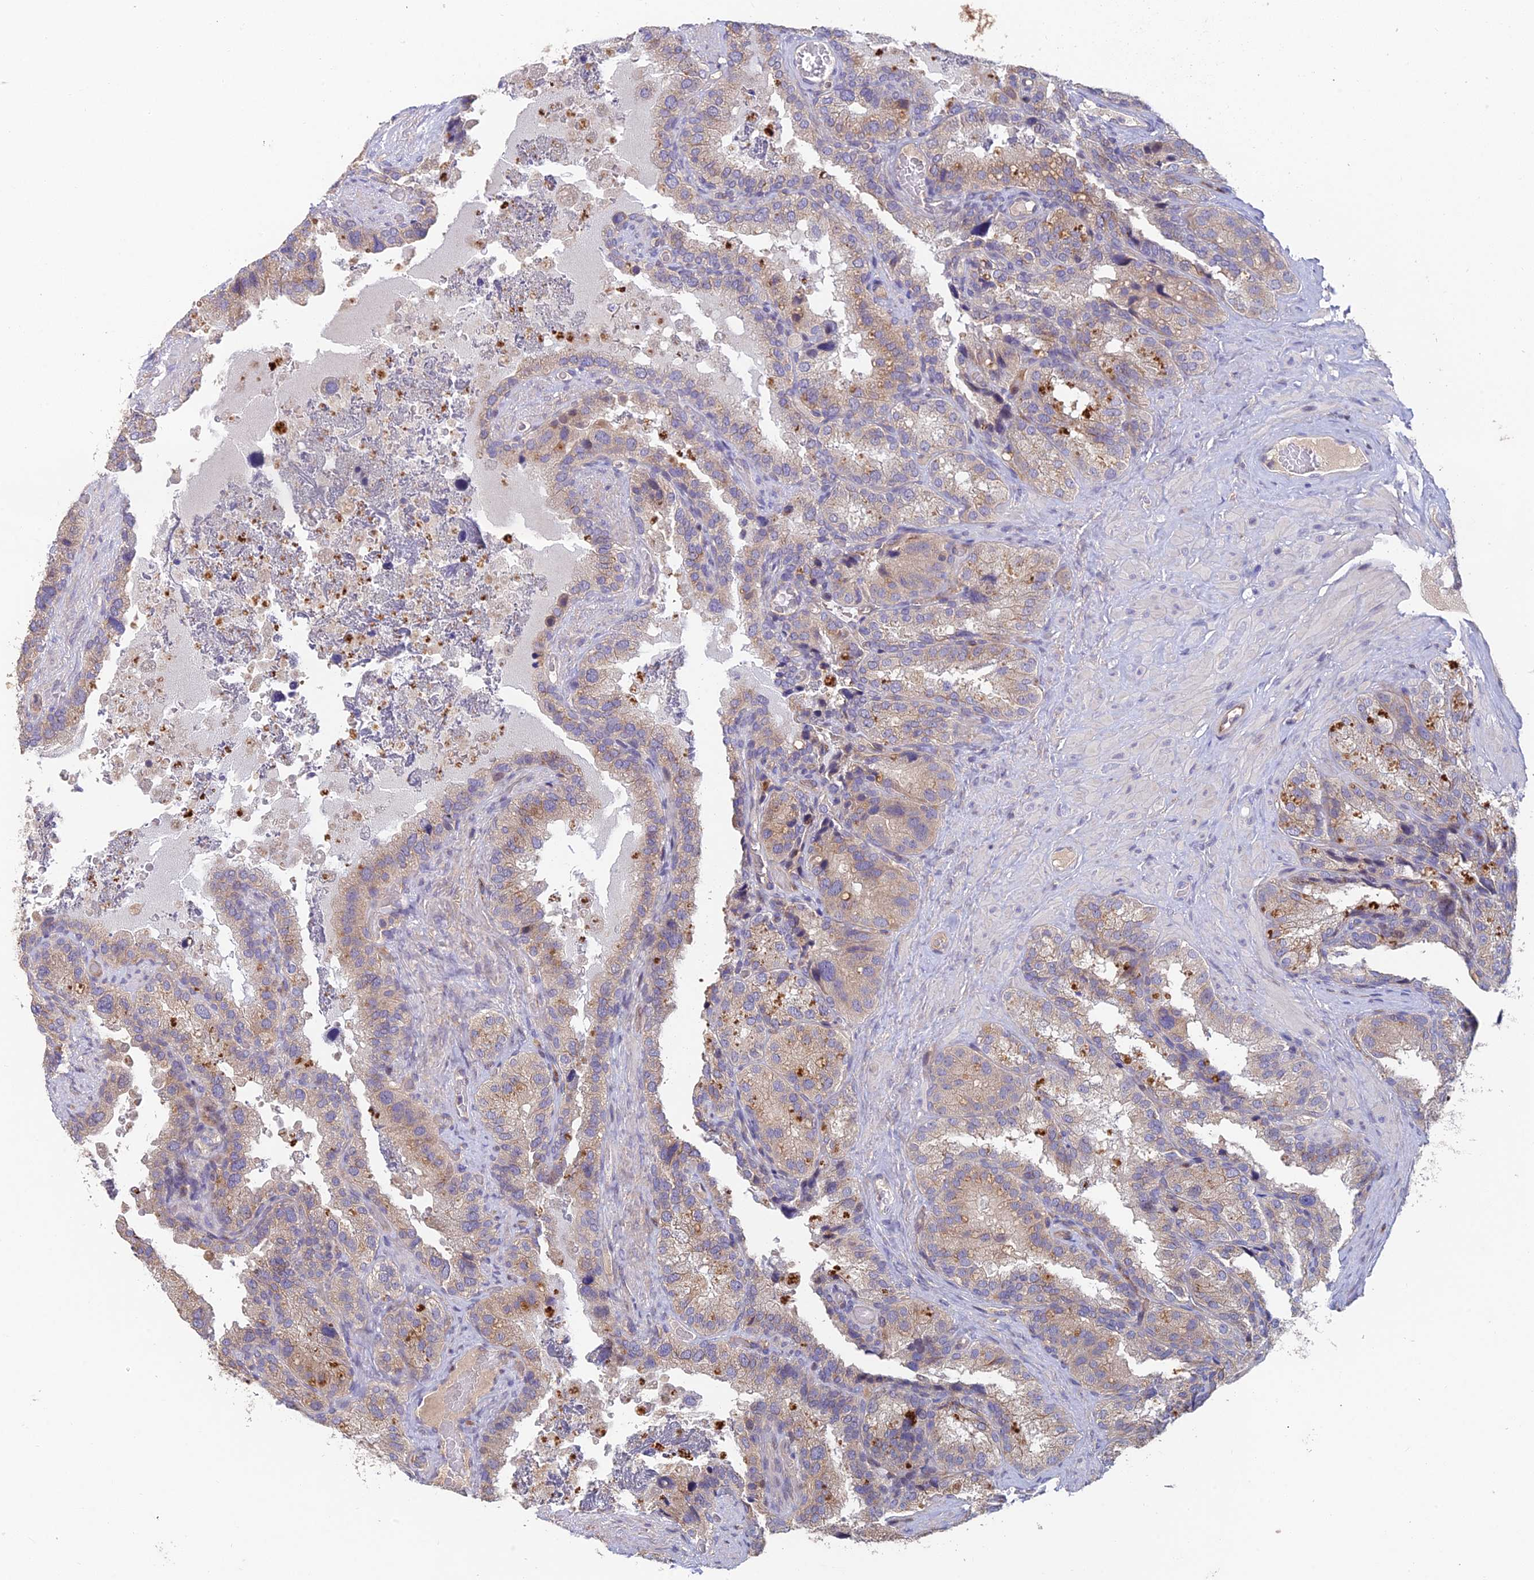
{"staining": {"intensity": "weak", "quantity": "25%-75%", "location": "cytoplasmic/membranous"}, "tissue": "seminal vesicle", "cell_type": "Glandular cells", "image_type": "normal", "snomed": [{"axis": "morphology", "description": "Normal tissue, NOS"}, {"axis": "topography", "description": "Seminal veicle"}], "caption": "Glandular cells show weak cytoplasmic/membranous staining in approximately 25%-75% of cells in unremarkable seminal vesicle. (DAB IHC with brightfield microscopy, high magnification).", "gene": "ADAMTS13", "patient": {"sex": "male", "age": 58}}